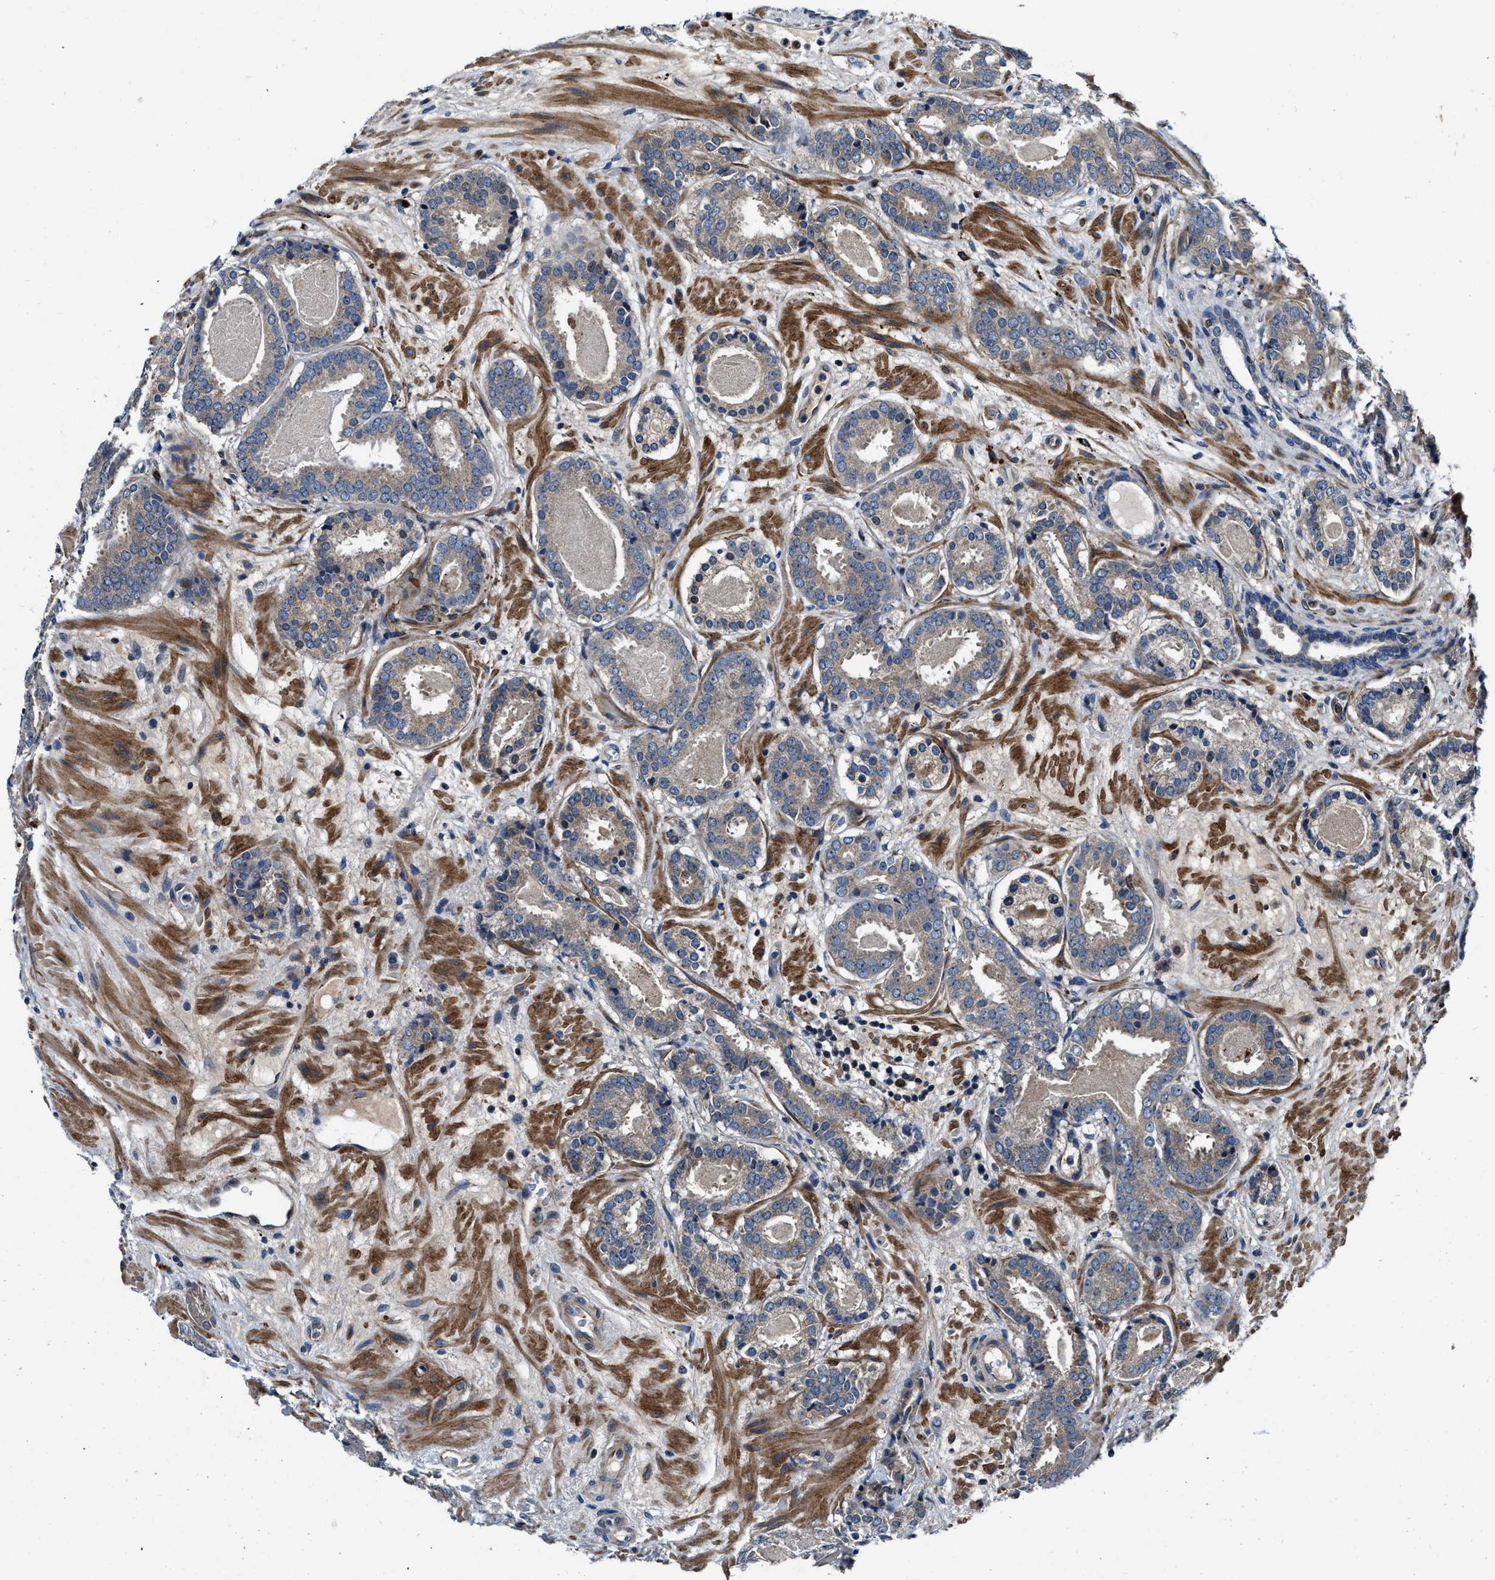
{"staining": {"intensity": "weak", "quantity": ">75%", "location": "cytoplasmic/membranous"}, "tissue": "prostate cancer", "cell_type": "Tumor cells", "image_type": "cancer", "snomed": [{"axis": "morphology", "description": "Adenocarcinoma, Low grade"}, {"axis": "topography", "description": "Prostate"}], "caption": "The photomicrograph exhibits staining of prostate adenocarcinoma (low-grade), revealing weak cytoplasmic/membranous protein positivity (brown color) within tumor cells.", "gene": "C2orf66", "patient": {"sex": "male", "age": 69}}